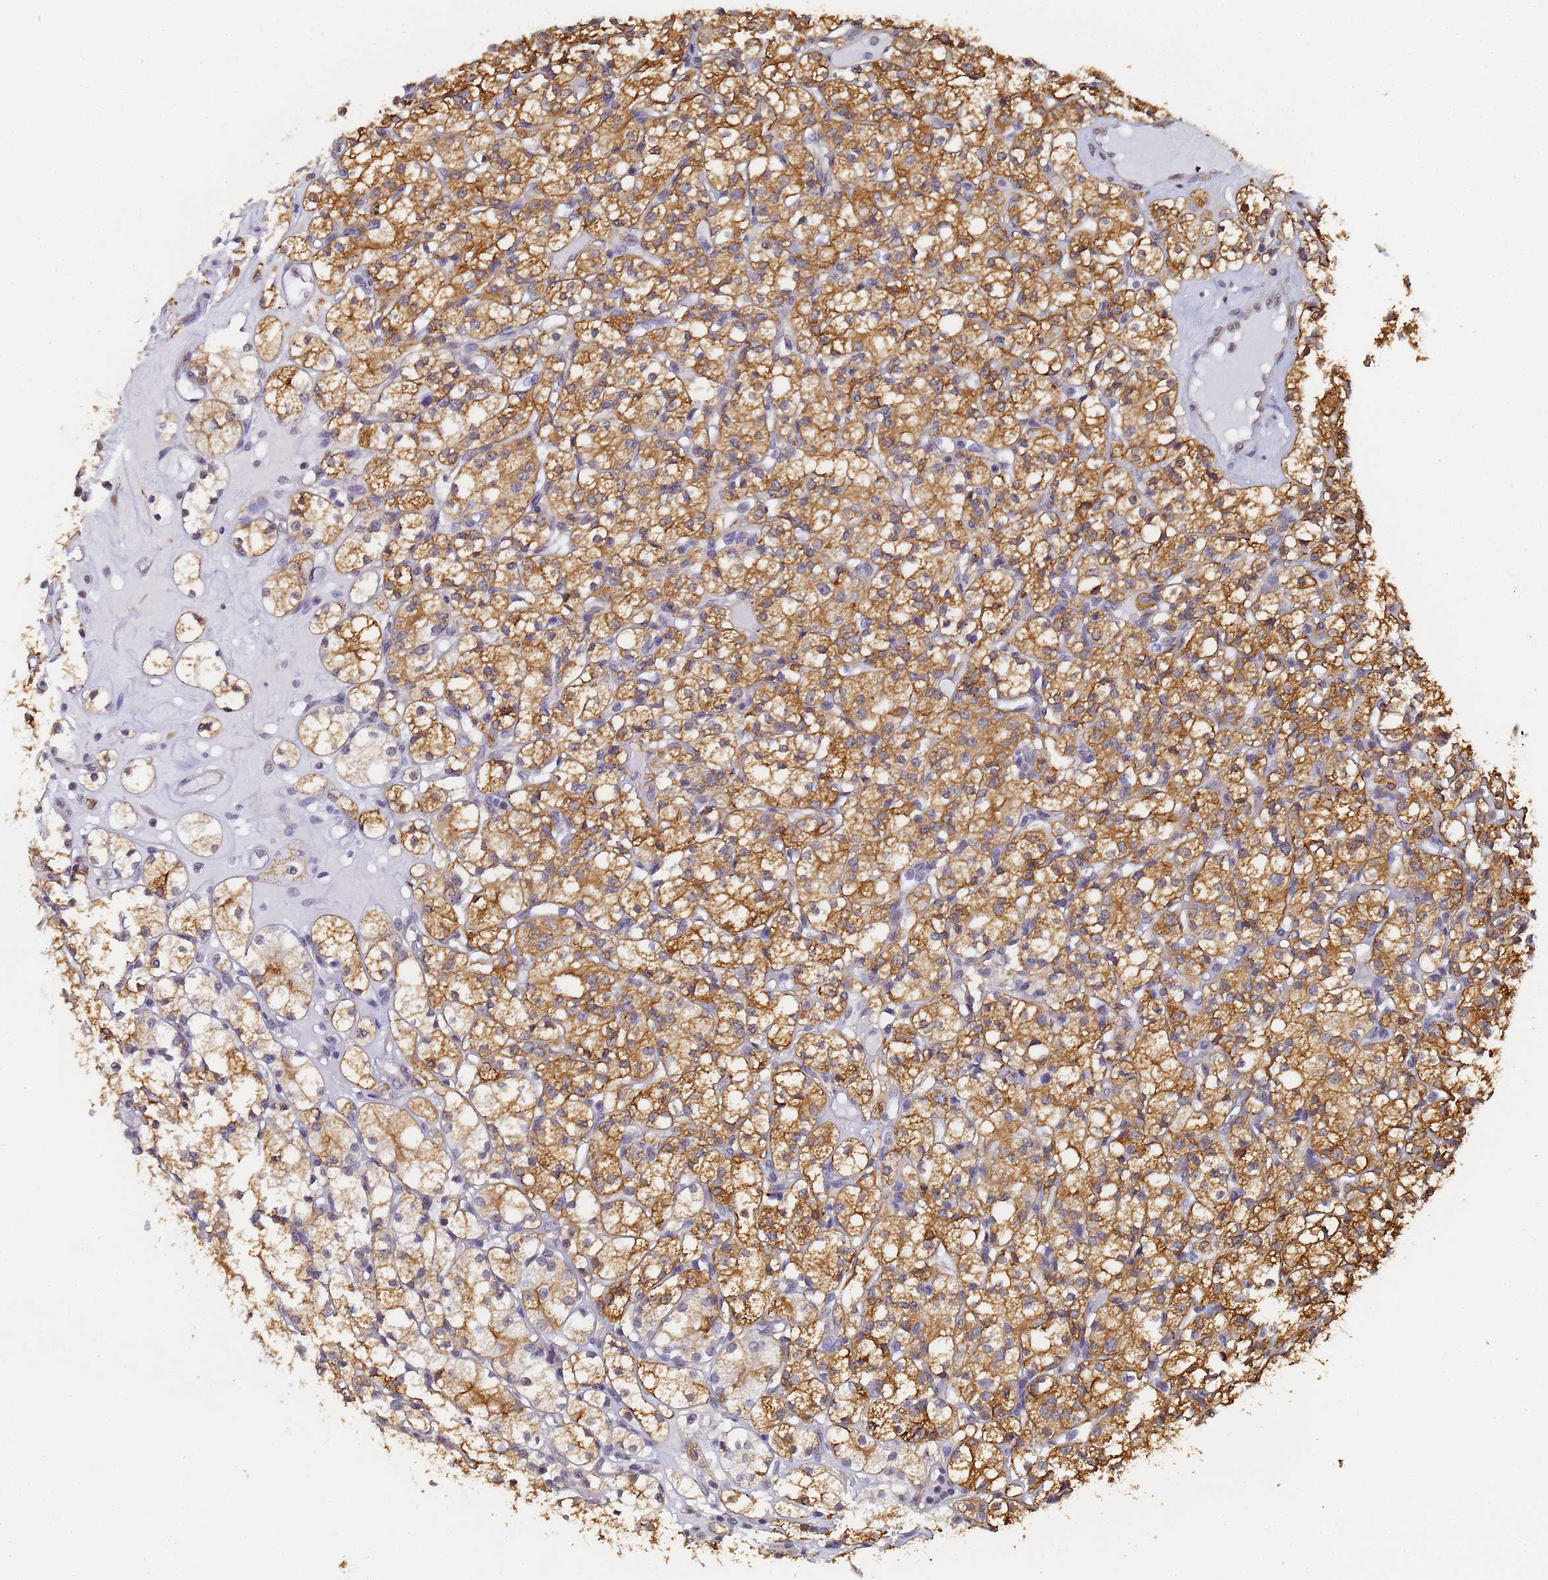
{"staining": {"intensity": "moderate", "quantity": ">75%", "location": "cytoplasmic/membranous"}, "tissue": "renal cancer", "cell_type": "Tumor cells", "image_type": "cancer", "snomed": [{"axis": "morphology", "description": "Adenocarcinoma, NOS"}, {"axis": "topography", "description": "Kidney"}], "caption": "Human adenocarcinoma (renal) stained with a brown dye exhibits moderate cytoplasmic/membranous positive expression in approximately >75% of tumor cells.", "gene": "PRRT4", "patient": {"sex": "male", "age": 77}}